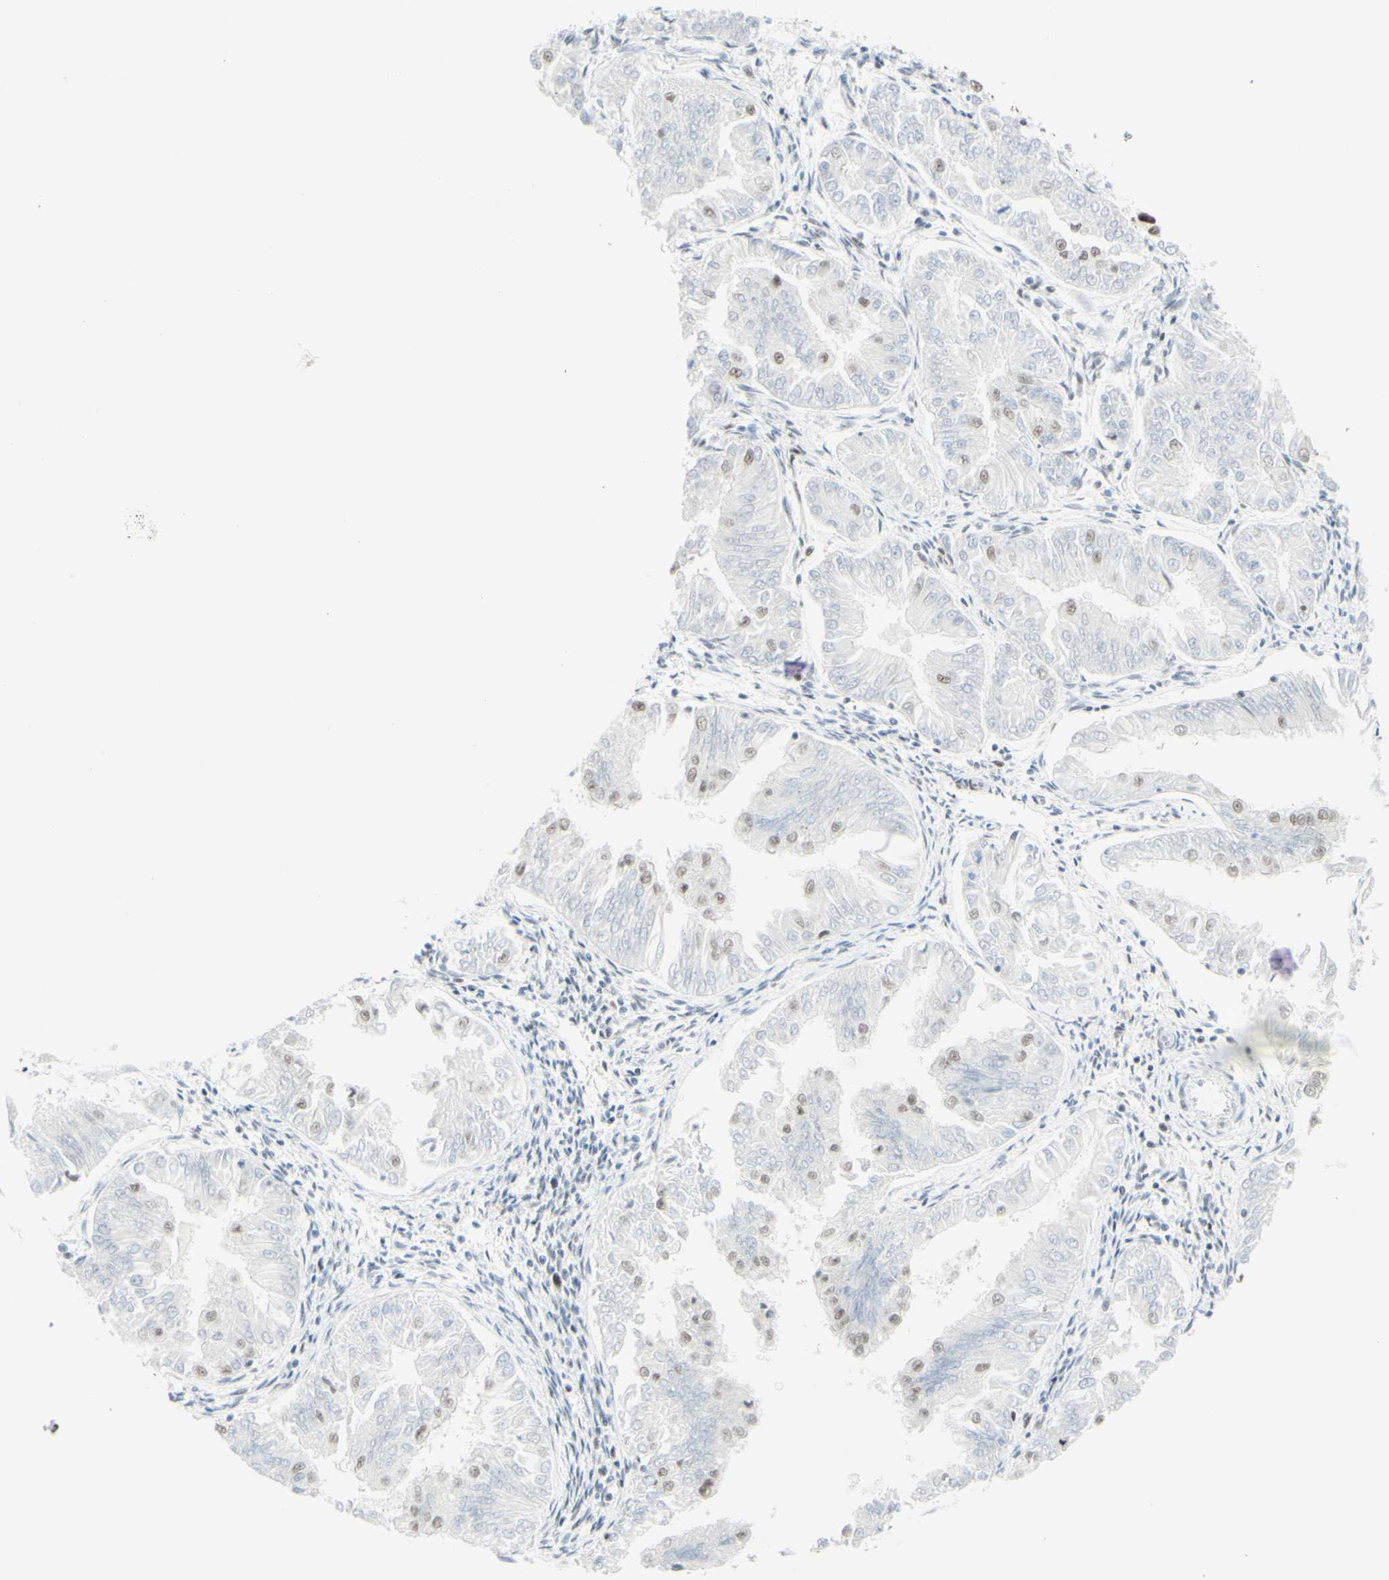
{"staining": {"intensity": "negative", "quantity": "none", "location": "none"}, "tissue": "endometrial cancer", "cell_type": "Tumor cells", "image_type": "cancer", "snomed": [{"axis": "morphology", "description": "Adenocarcinoma, NOS"}, {"axis": "topography", "description": "Endometrium"}], "caption": "DAB (3,3'-diaminobenzidine) immunohistochemical staining of endometrial cancer (adenocarcinoma) reveals no significant positivity in tumor cells.", "gene": "WTAP", "patient": {"sex": "female", "age": 53}}